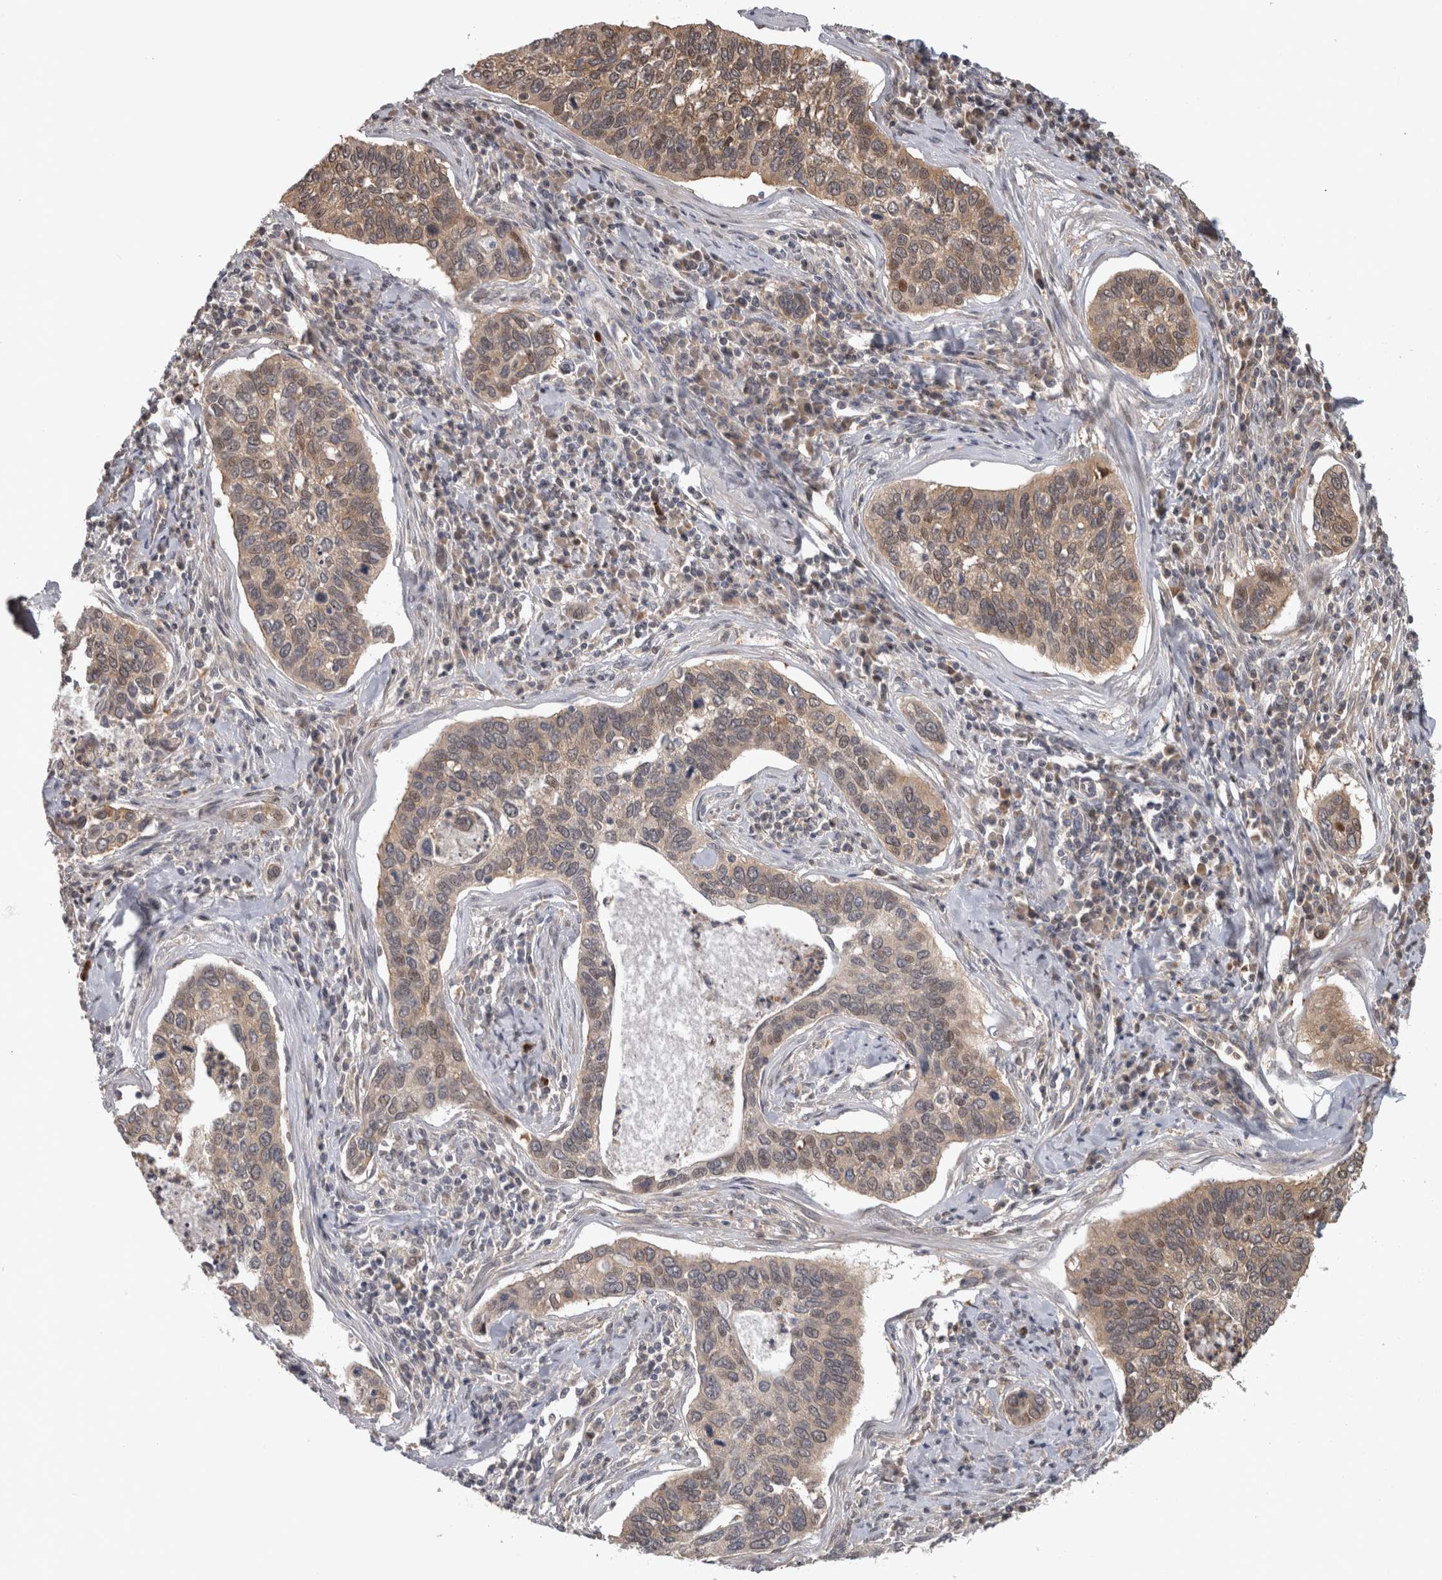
{"staining": {"intensity": "moderate", "quantity": ">75%", "location": "cytoplasmic/membranous"}, "tissue": "cervical cancer", "cell_type": "Tumor cells", "image_type": "cancer", "snomed": [{"axis": "morphology", "description": "Squamous cell carcinoma, NOS"}, {"axis": "topography", "description": "Cervix"}], "caption": "A micrograph of squamous cell carcinoma (cervical) stained for a protein displays moderate cytoplasmic/membranous brown staining in tumor cells.", "gene": "USH1G", "patient": {"sex": "female", "age": 53}}